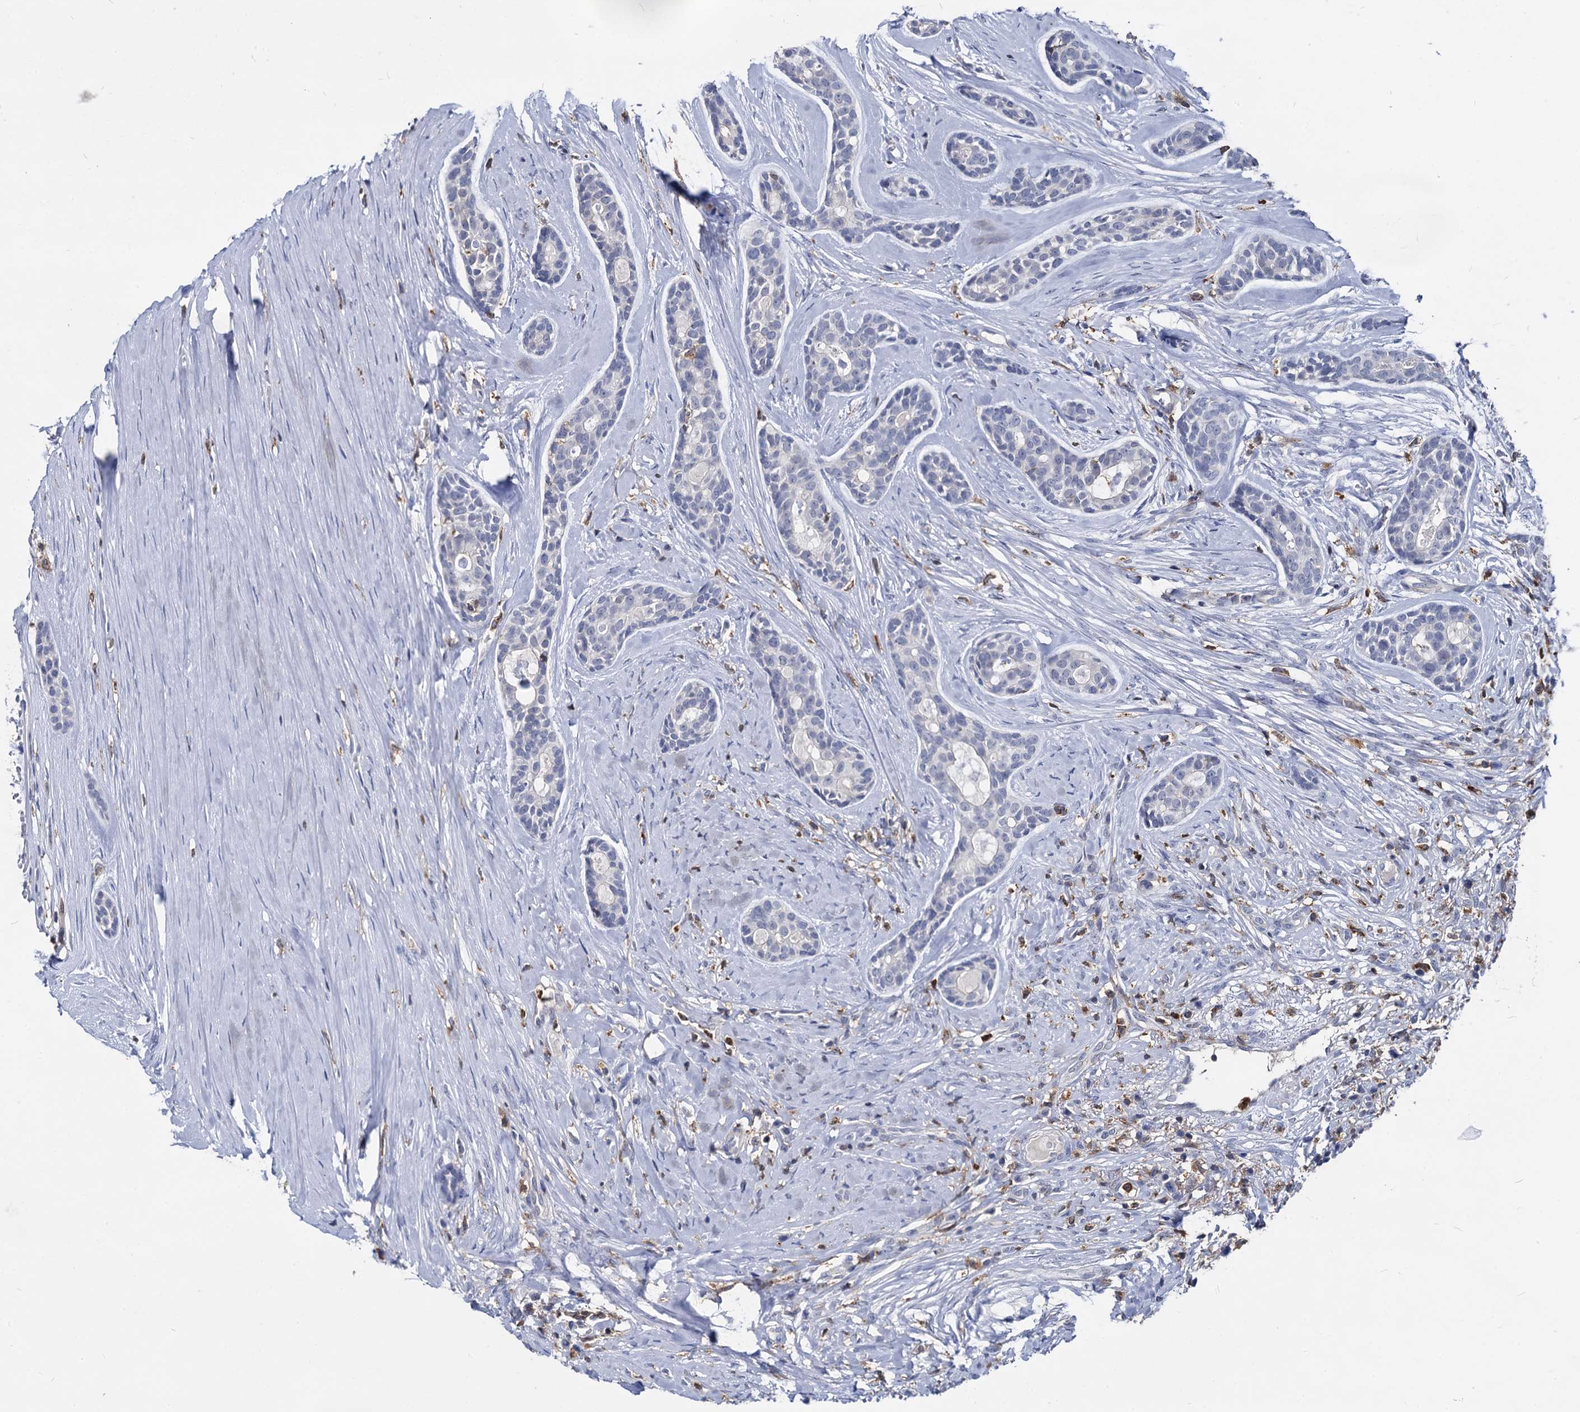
{"staining": {"intensity": "negative", "quantity": "none", "location": "none"}, "tissue": "head and neck cancer", "cell_type": "Tumor cells", "image_type": "cancer", "snomed": [{"axis": "morphology", "description": "Adenocarcinoma, NOS"}, {"axis": "topography", "description": "Subcutis"}, {"axis": "topography", "description": "Head-Neck"}], "caption": "Immunohistochemistry (IHC) image of head and neck cancer (adenocarcinoma) stained for a protein (brown), which shows no positivity in tumor cells. (Stains: DAB IHC with hematoxylin counter stain, Microscopy: brightfield microscopy at high magnification).", "gene": "RHOG", "patient": {"sex": "female", "age": 73}}